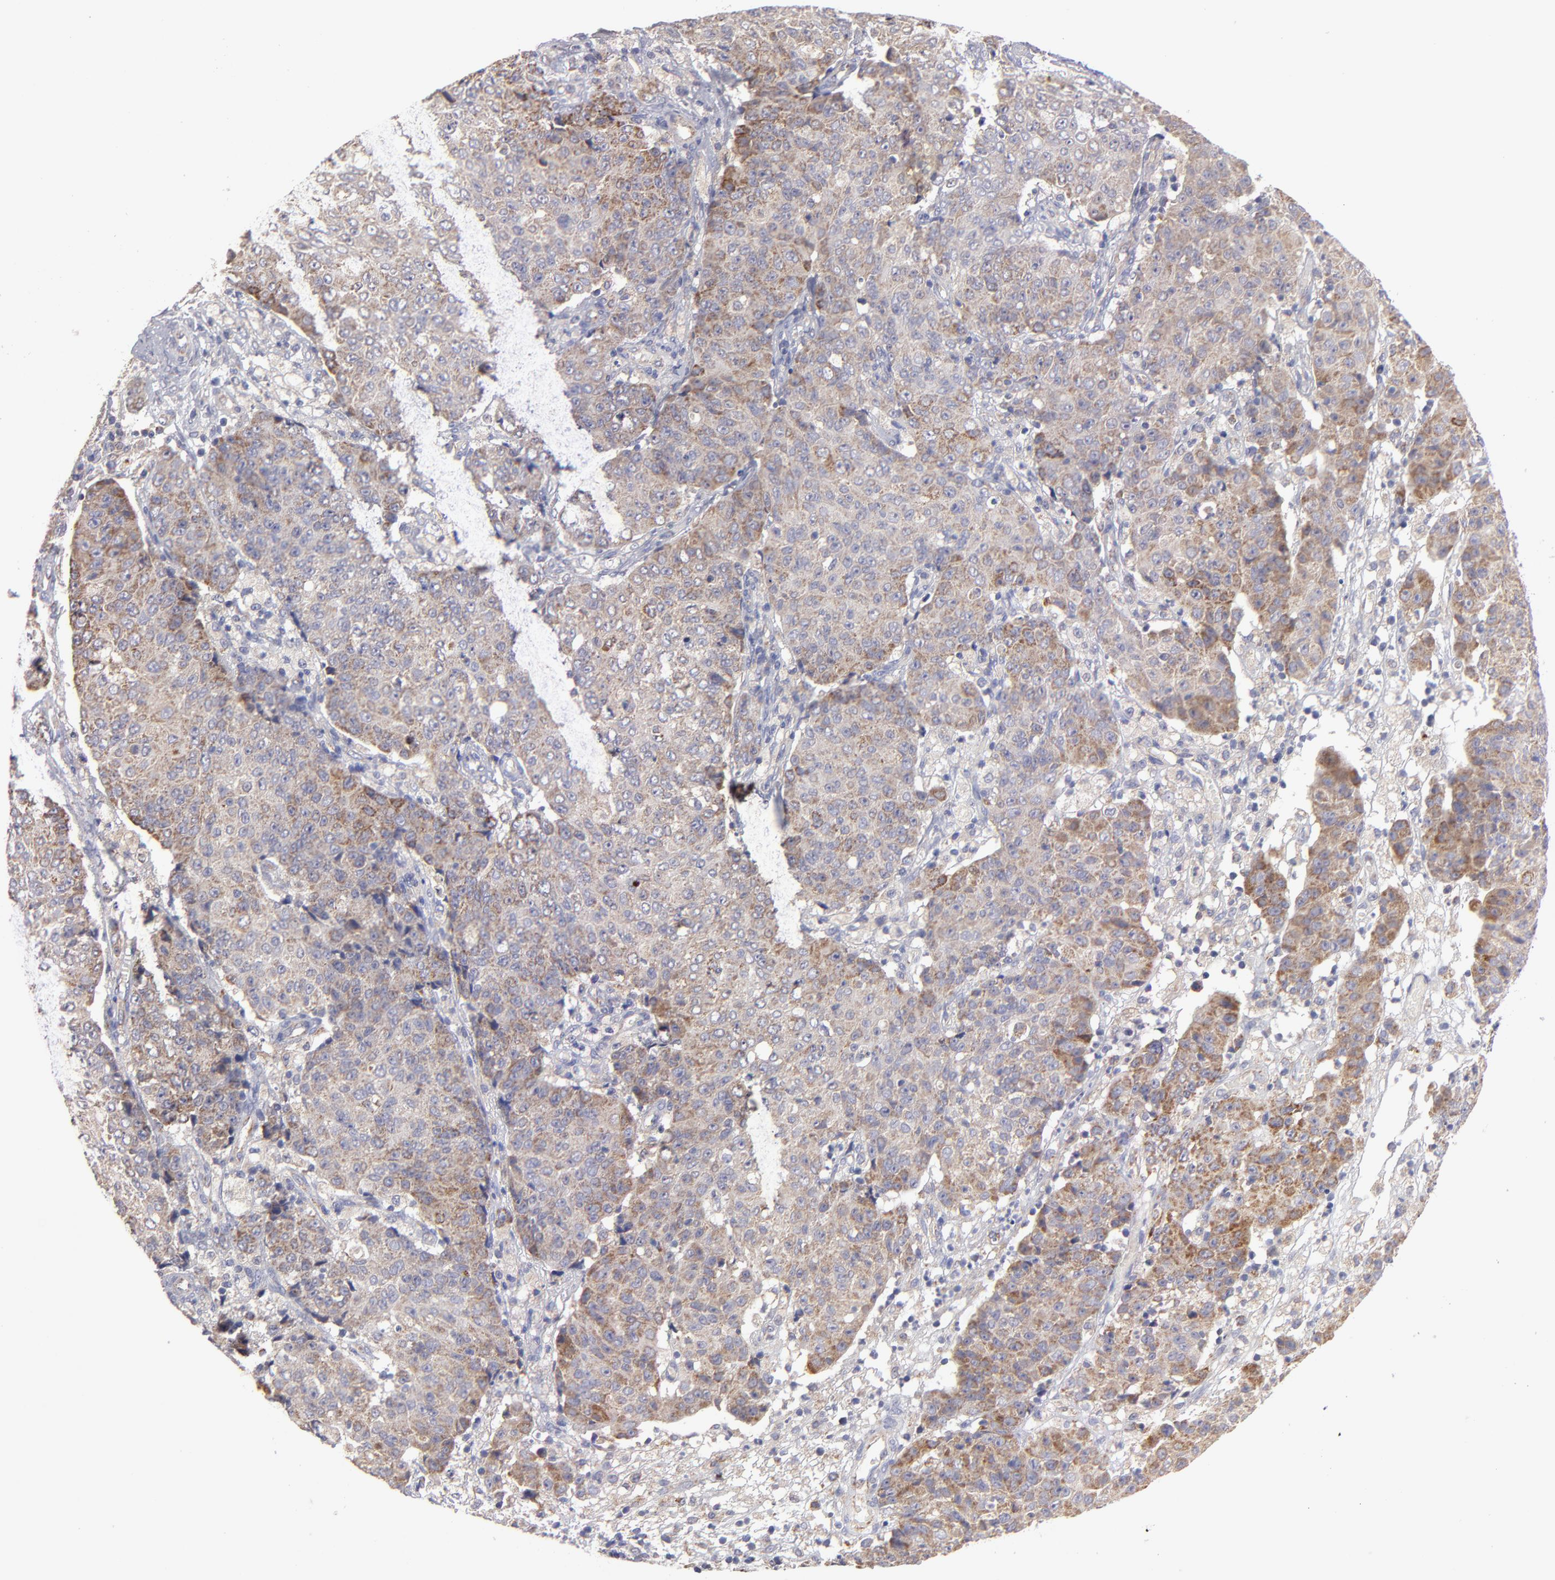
{"staining": {"intensity": "moderate", "quantity": "<25%", "location": "cytoplasmic/membranous"}, "tissue": "ovarian cancer", "cell_type": "Tumor cells", "image_type": "cancer", "snomed": [{"axis": "morphology", "description": "Carcinoma, endometroid"}, {"axis": "topography", "description": "Ovary"}], "caption": "About <25% of tumor cells in human ovarian cancer (endometroid carcinoma) display moderate cytoplasmic/membranous protein positivity as visualized by brown immunohistochemical staining.", "gene": "HCCS", "patient": {"sex": "female", "age": 42}}